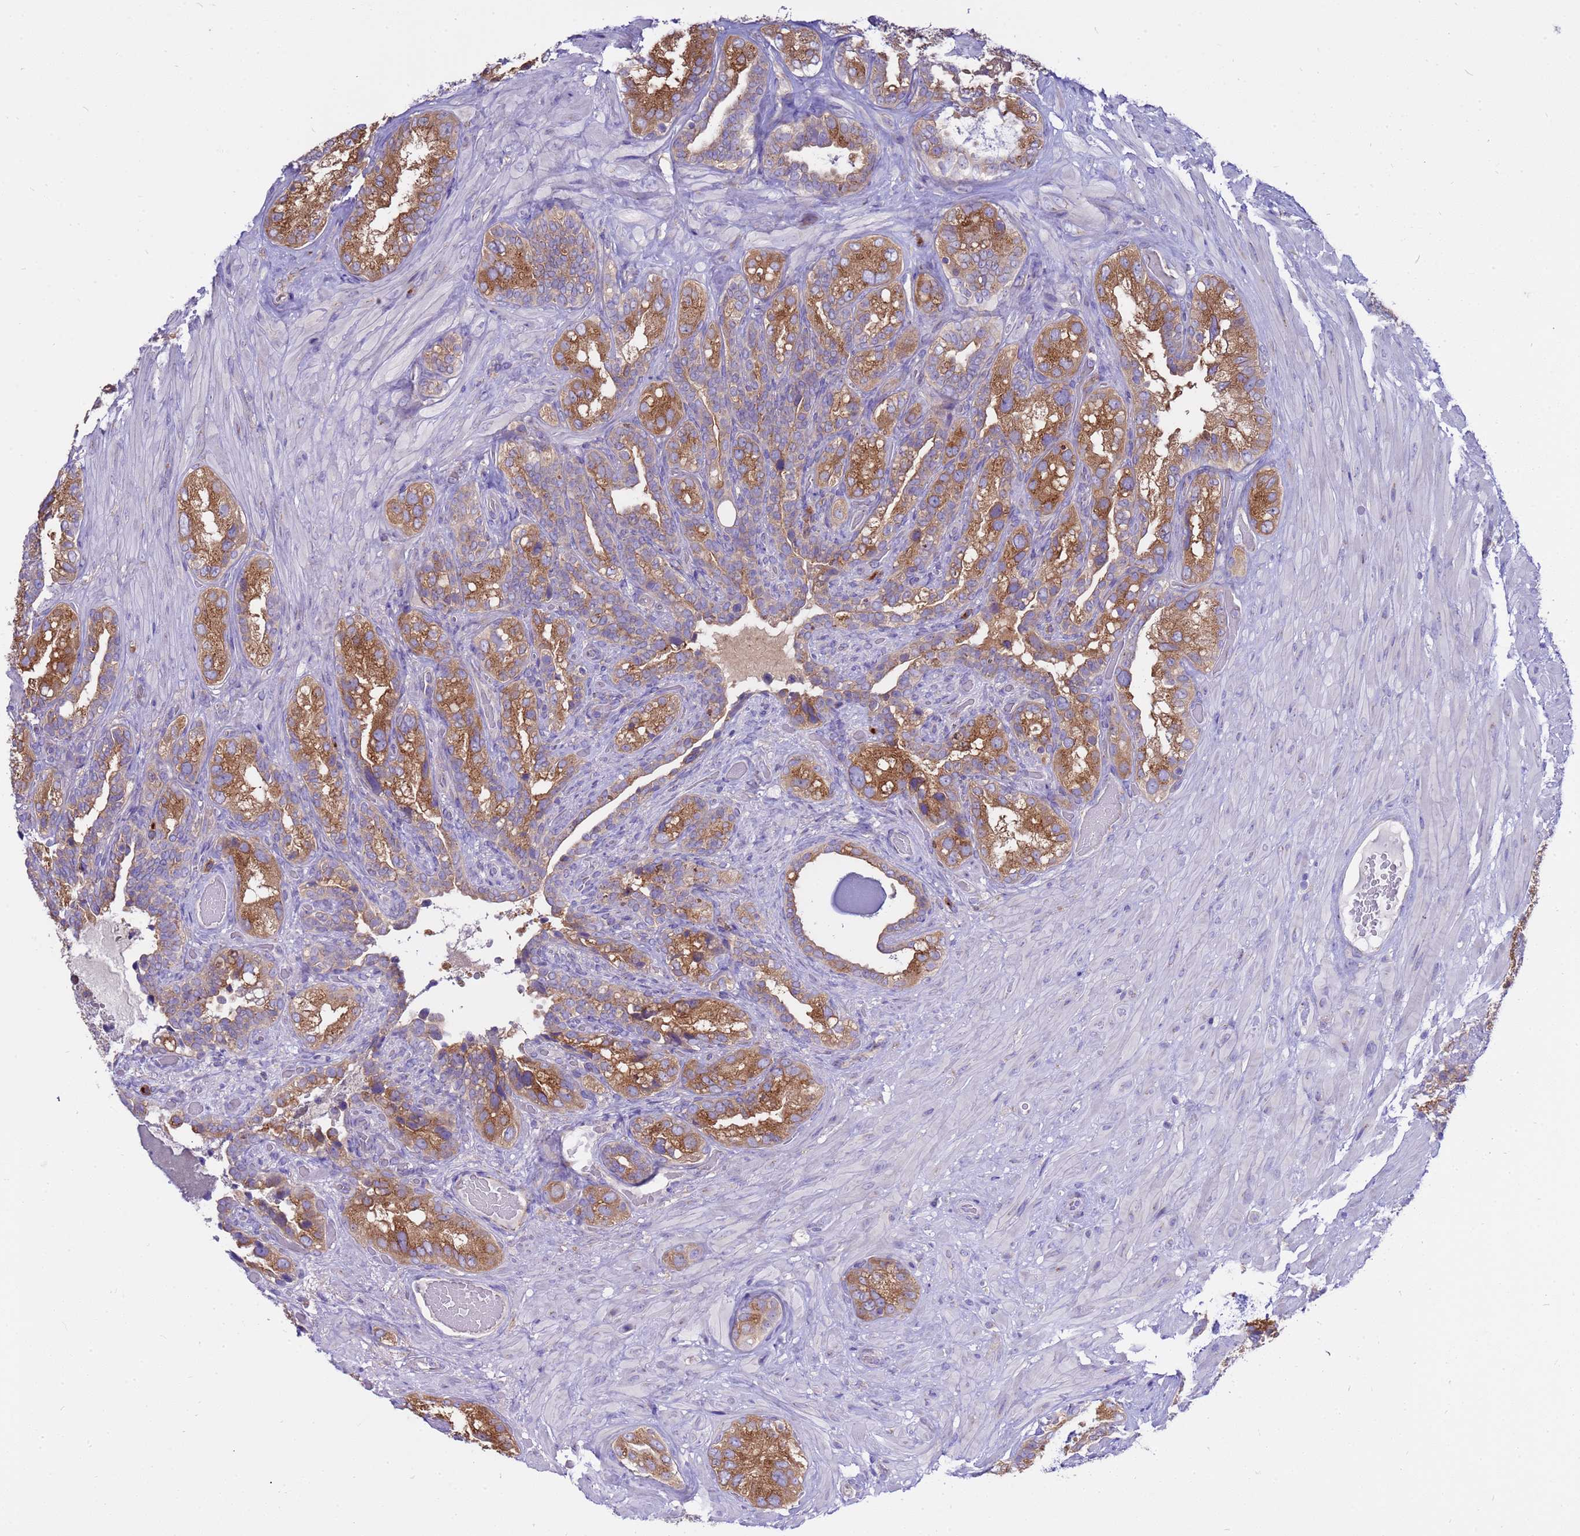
{"staining": {"intensity": "moderate", "quantity": ">75%", "location": "cytoplasmic/membranous"}, "tissue": "seminal vesicle", "cell_type": "Glandular cells", "image_type": "normal", "snomed": [{"axis": "morphology", "description": "Normal tissue, NOS"}, {"axis": "topography", "description": "Seminal veicle"}, {"axis": "topography", "description": "Peripheral nerve tissue"}], "caption": "IHC (DAB) staining of normal seminal vesicle demonstrates moderate cytoplasmic/membranous protein positivity in approximately >75% of glandular cells. The protein is stained brown, and the nuclei are stained in blue (DAB (3,3'-diaminobenzidine) IHC with brightfield microscopy, high magnification).", "gene": "ANAPC1", "patient": {"sex": "male", "age": 67}}